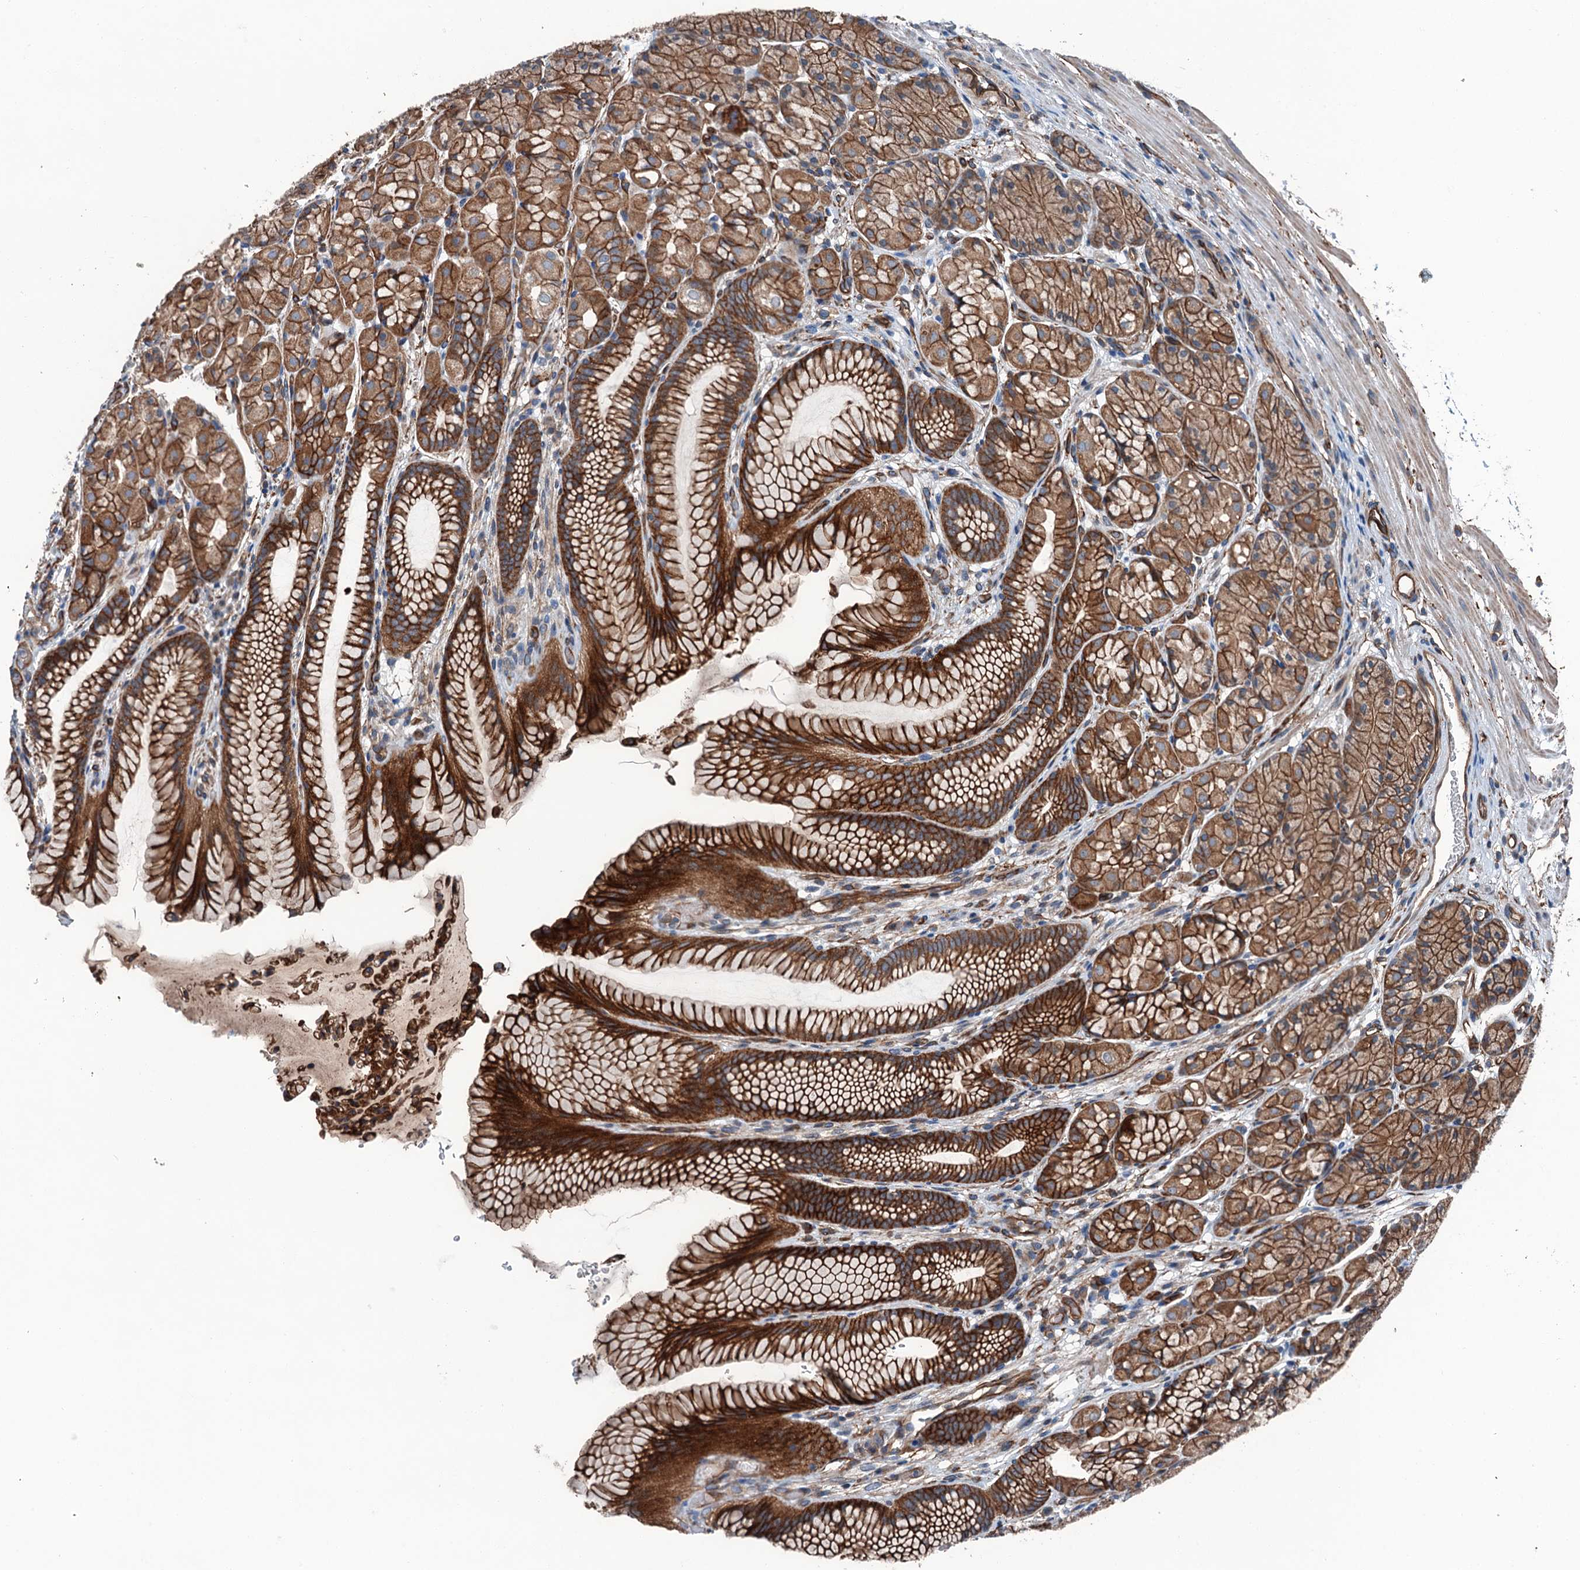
{"staining": {"intensity": "strong", "quantity": ">75%", "location": "cytoplasmic/membranous"}, "tissue": "stomach", "cell_type": "Glandular cells", "image_type": "normal", "snomed": [{"axis": "morphology", "description": "Normal tissue, NOS"}, {"axis": "topography", "description": "Stomach"}], "caption": "A brown stain highlights strong cytoplasmic/membranous positivity of a protein in glandular cells of benign human stomach.", "gene": "NMRAL1", "patient": {"sex": "male", "age": 63}}